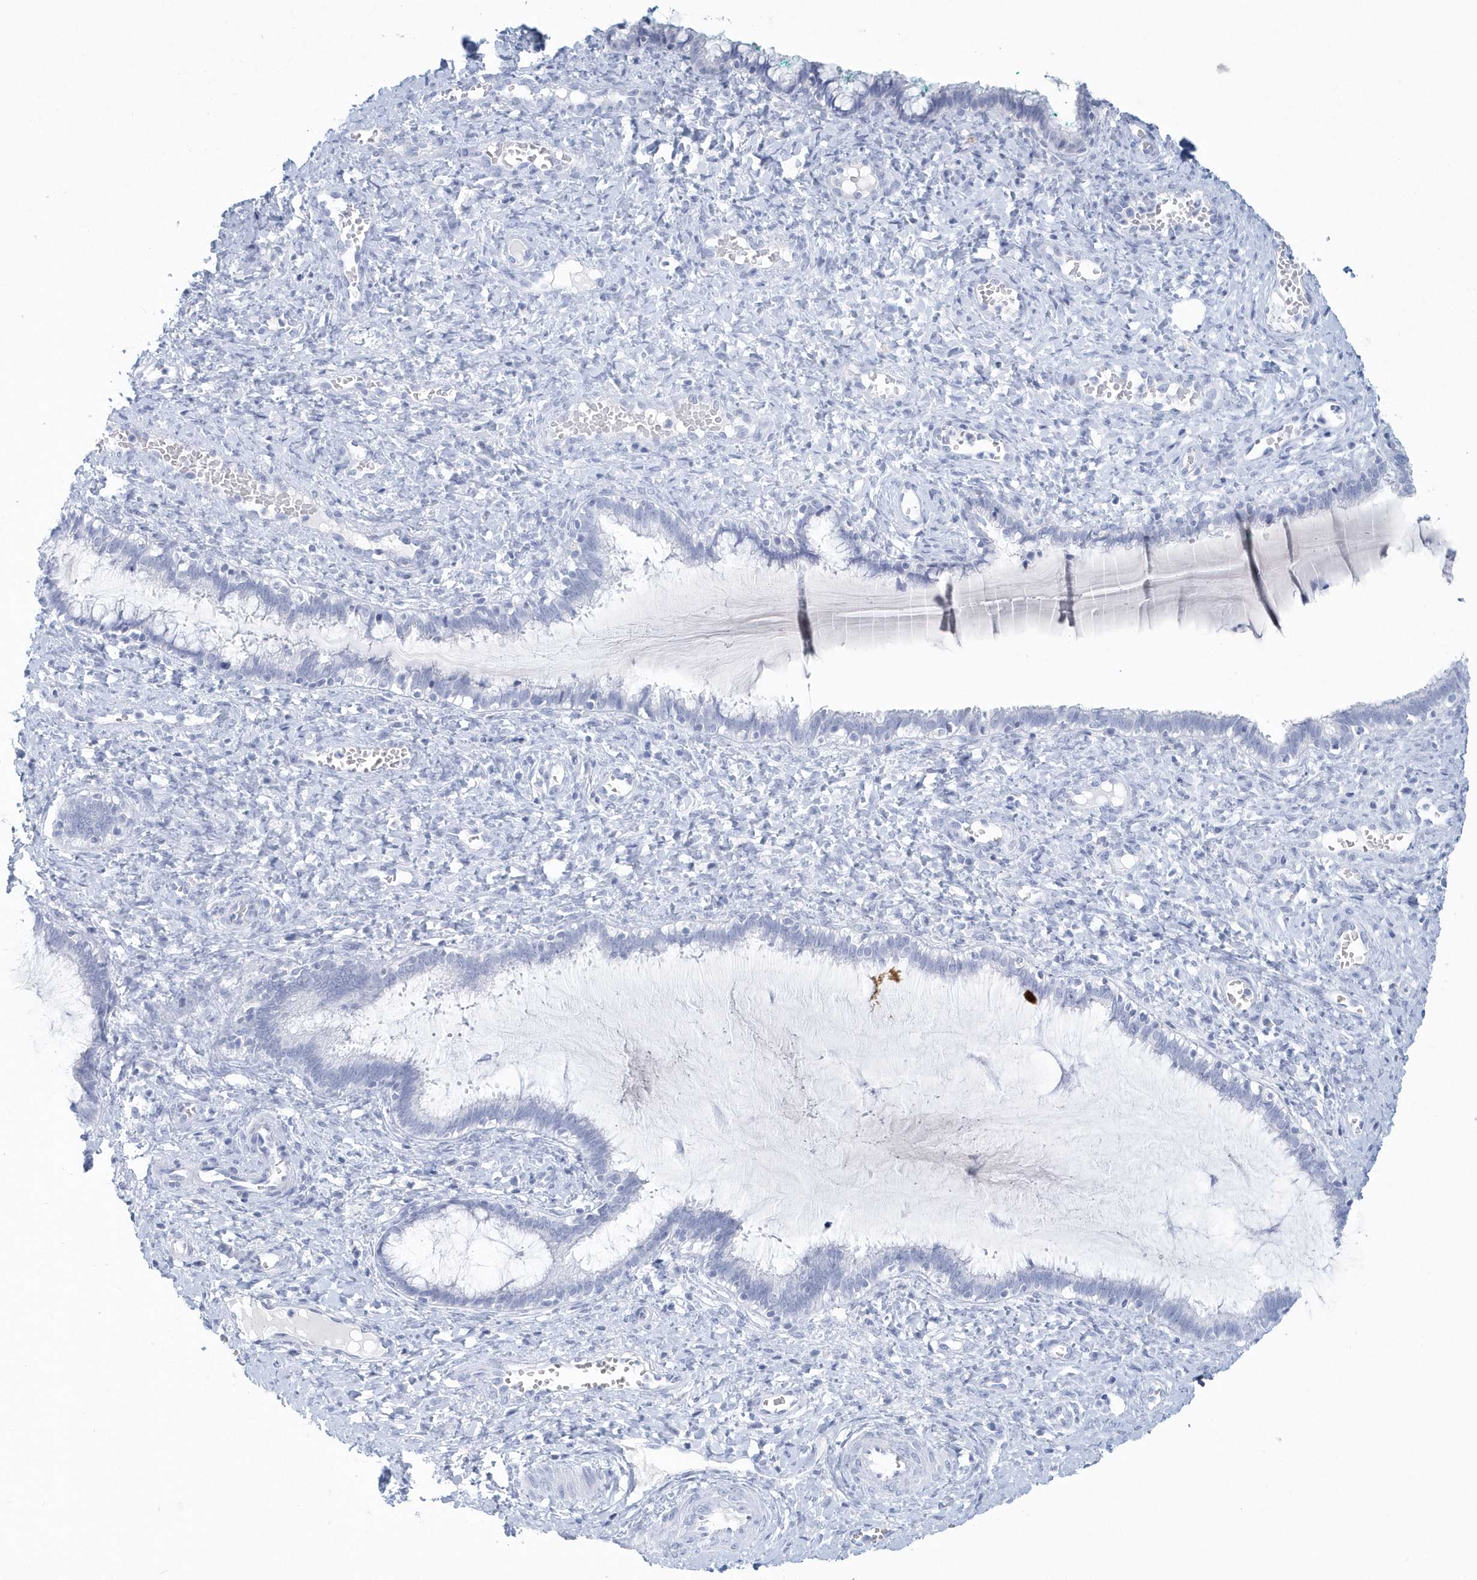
{"staining": {"intensity": "negative", "quantity": "none", "location": "none"}, "tissue": "cervix", "cell_type": "Glandular cells", "image_type": "normal", "snomed": [{"axis": "morphology", "description": "Normal tissue, NOS"}, {"axis": "morphology", "description": "Adenocarcinoma, NOS"}, {"axis": "topography", "description": "Cervix"}], "caption": "This is an immunohistochemistry (IHC) histopathology image of benign cervix. There is no positivity in glandular cells.", "gene": "PTPRO", "patient": {"sex": "female", "age": 29}}